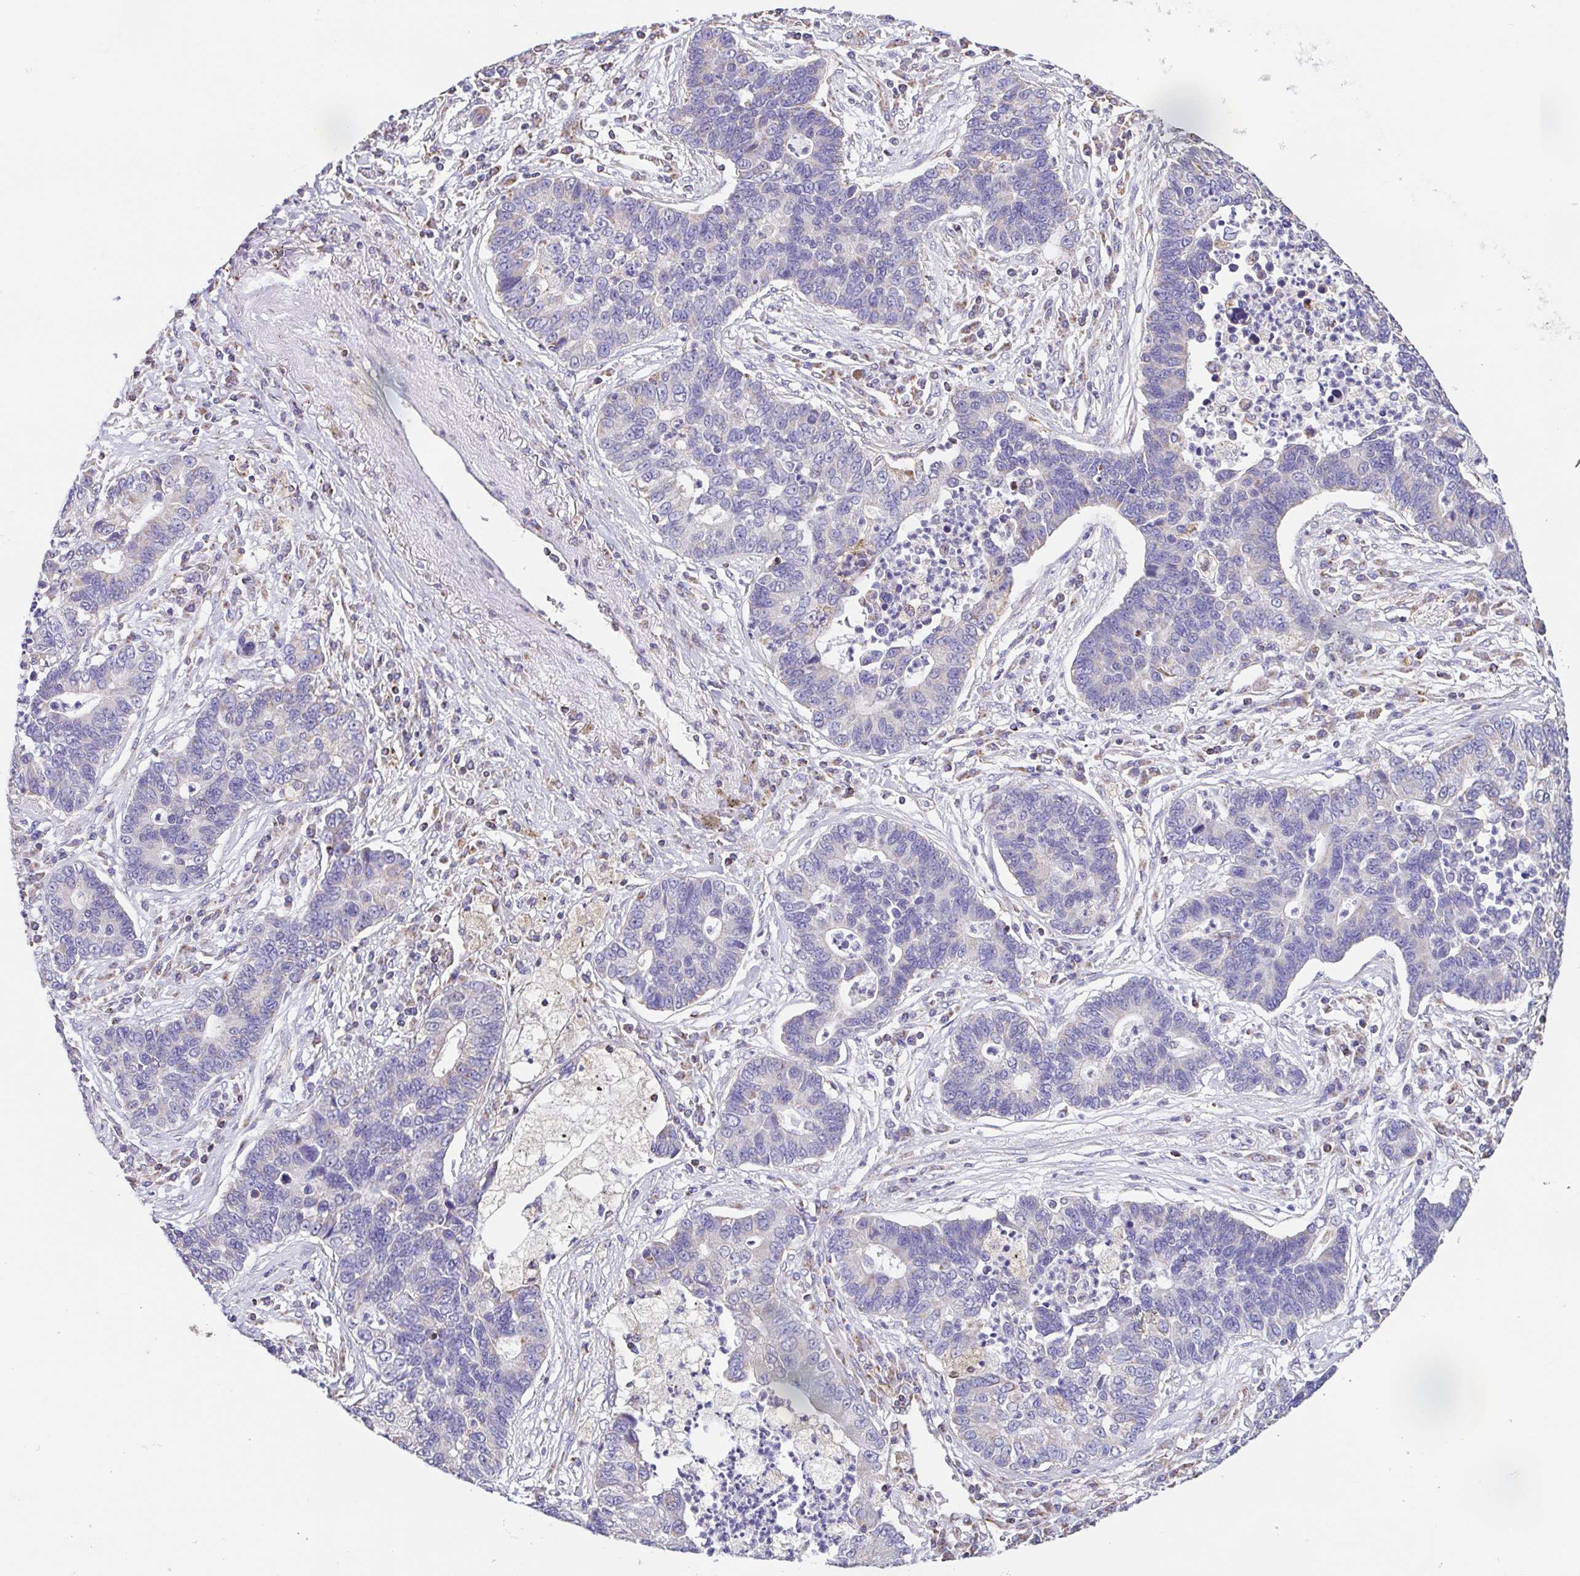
{"staining": {"intensity": "negative", "quantity": "none", "location": "none"}, "tissue": "lung cancer", "cell_type": "Tumor cells", "image_type": "cancer", "snomed": [{"axis": "morphology", "description": "Adenocarcinoma, NOS"}, {"axis": "topography", "description": "Lung"}], "caption": "Image shows no significant protein staining in tumor cells of lung cancer.", "gene": "GINM1", "patient": {"sex": "female", "age": 57}}